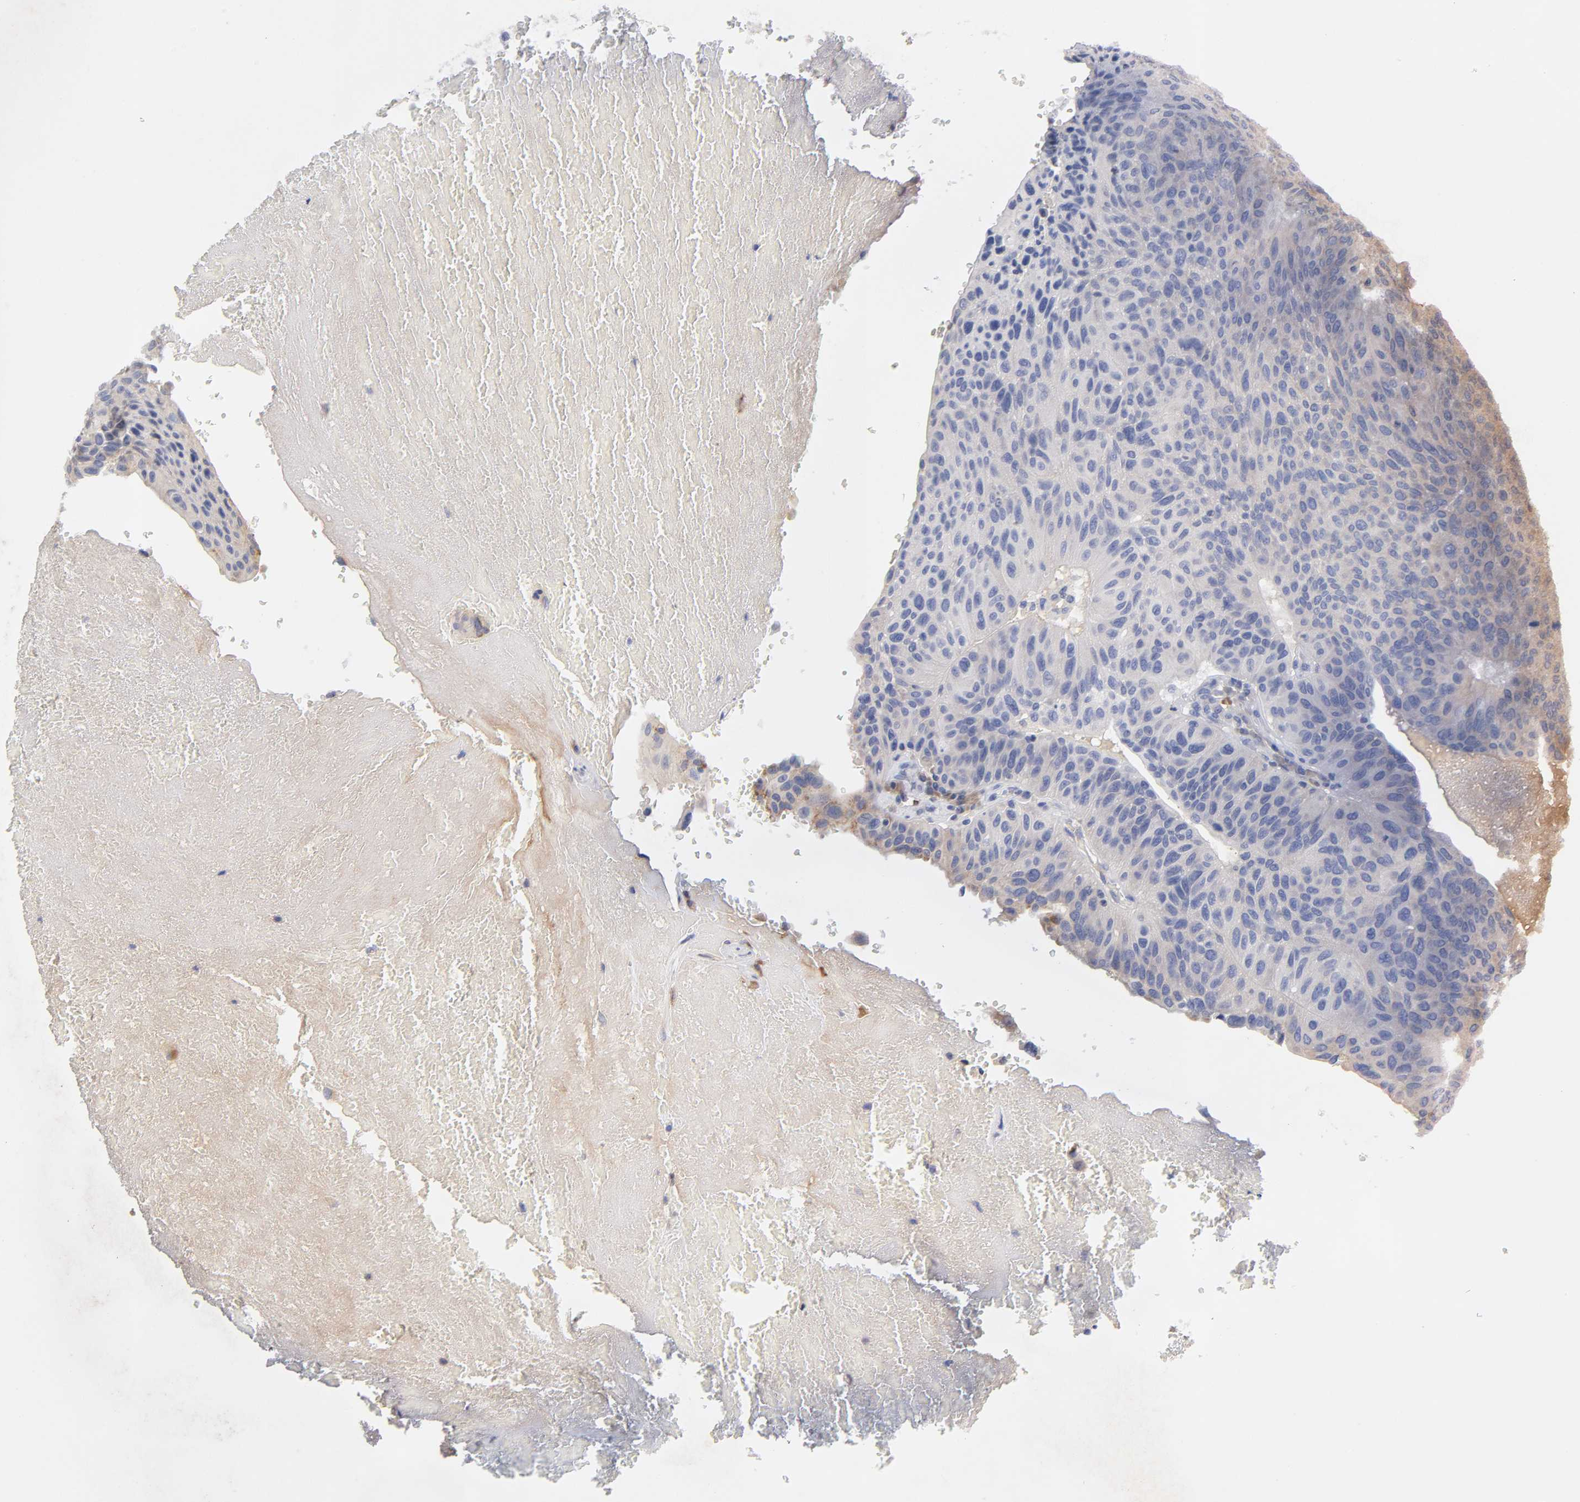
{"staining": {"intensity": "moderate", "quantity": "25%-75%", "location": "cytoplasmic/membranous"}, "tissue": "urothelial cancer", "cell_type": "Tumor cells", "image_type": "cancer", "snomed": [{"axis": "morphology", "description": "Urothelial carcinoma, High grade"}, {"axis": "topography", "description": "Urinary bladder"}], "caption": "Urothelial cancer stained with immunohistochemistry (IHC) demonstrates moderate cytoplasmic/membranous expression in approximately 25%-75% of tumor cells. (Brightfield microscopy of DAB IHC at high magnification).", "gene": "RPS29", "patient": {"sex": "male", "age": 66}}